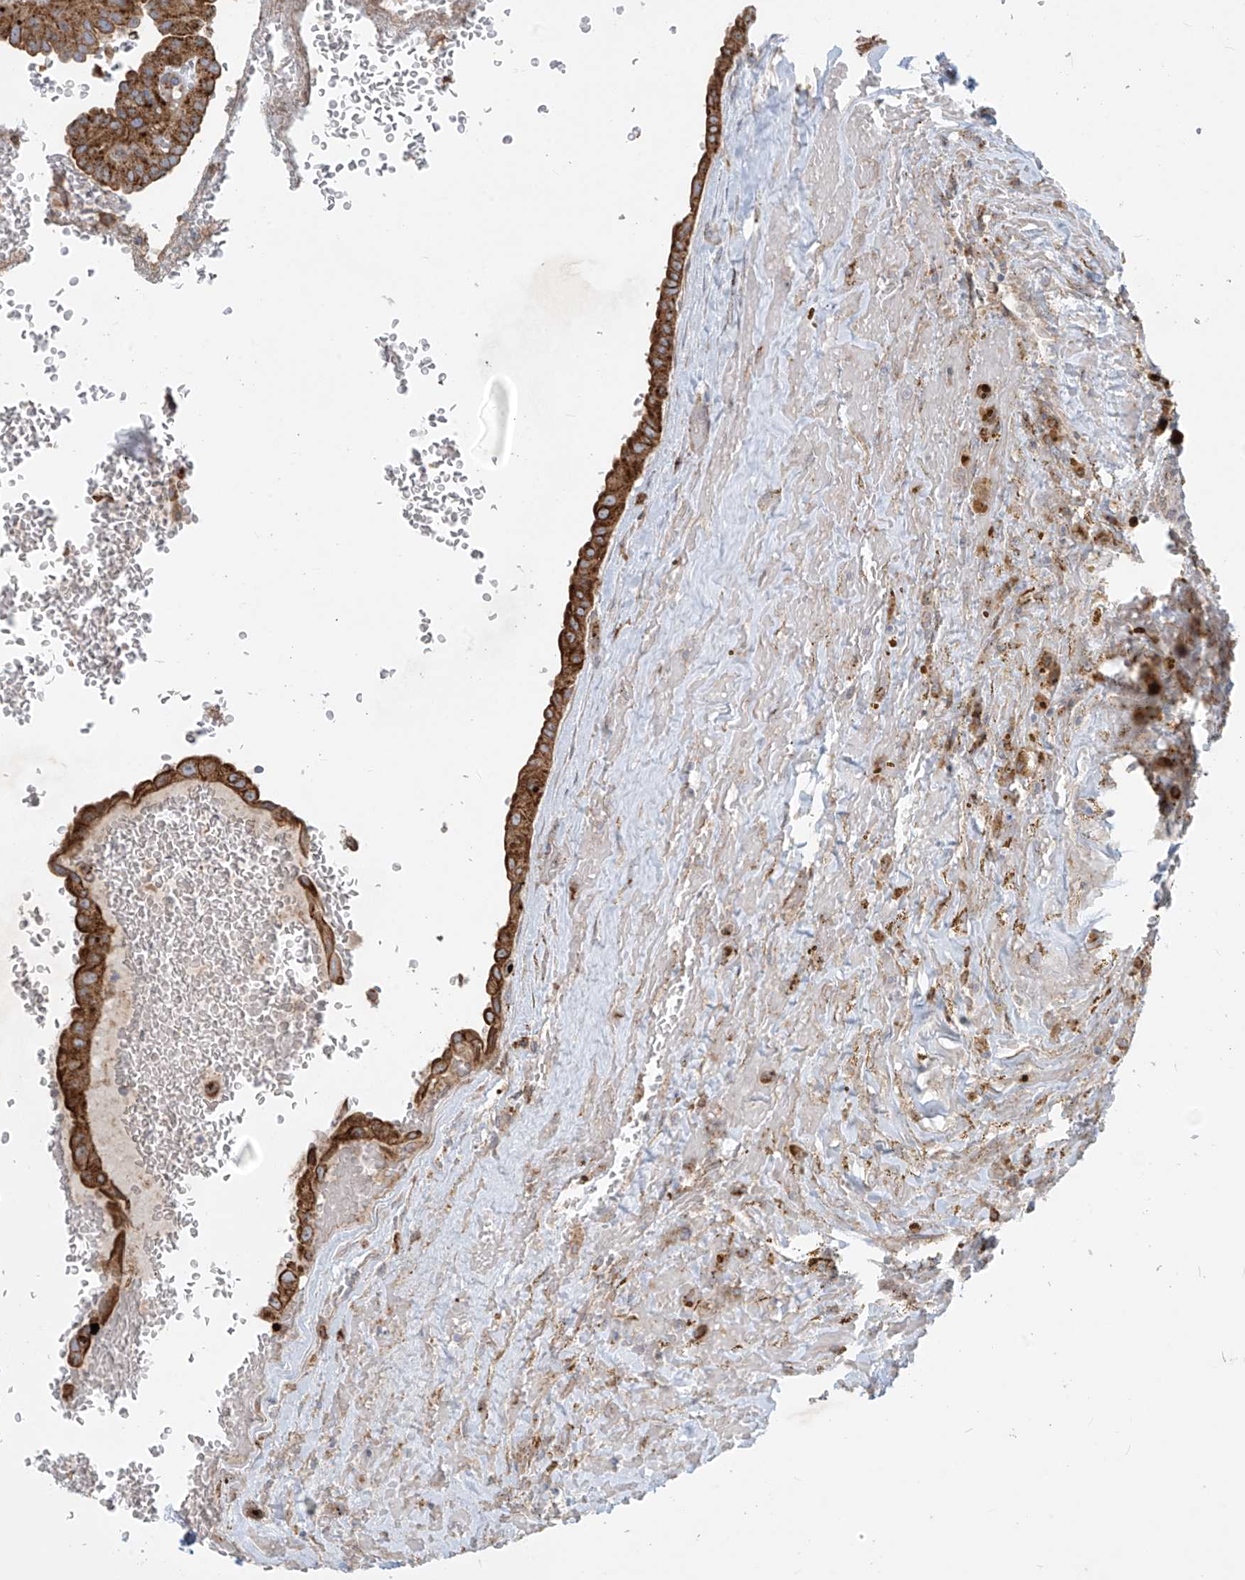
{"staining": {"intensity": "strong", "quantity": "25%-75%", "location": "cytoplasmic/membranous"}, "tissue": "thyroid cancer", "cell_type": "Tumor cells", "image_type": "cancer", "snomed": [{"axis": "morphology", "description": "Papillary adenocarcinoma, NOS"}, {"axis": "topography", "description": "Thyroid gland"}], "caption": "Immunohistochemical staining of thyroid papillary adenocarcinoma demonstrates strong cytoplasmic/membranous protein expression in approximately 25%-75% of tumor cells. The protein is stained brown, and the nuclei are stained in blue (DAB (3,3'-diaminobenzidine) IHC with brightfield microscopy, high magnification).", "gene": "LZTS3", "patient": {"sex": "male", "age": 77}}